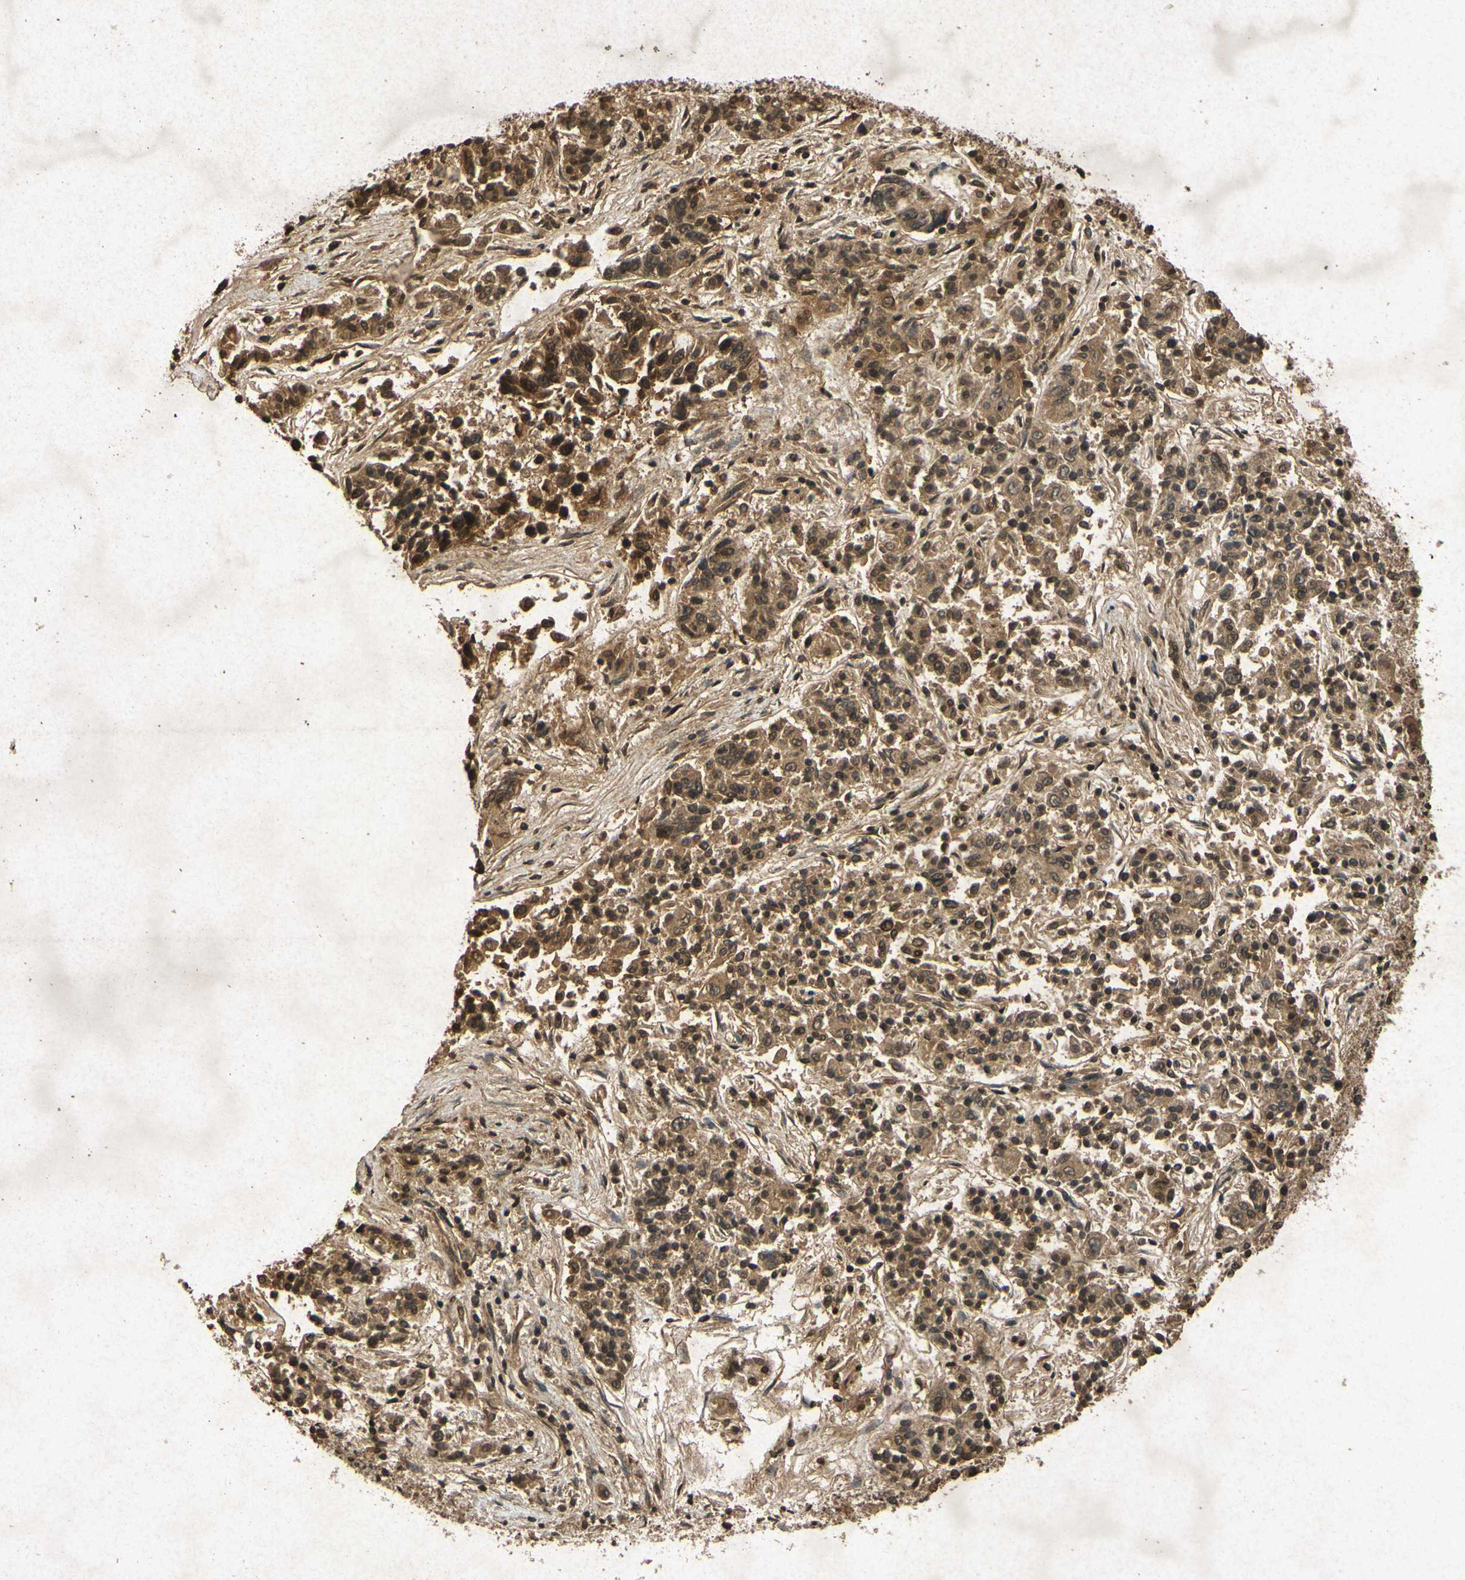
{"staining": {"intensity": "moderate", "quantity": ">75%", "location": "cytoplasmic/membranous,nuclear"}, "tissue": "lung cancer", "cell_type": "Tumor cells", "image_type": "cancer", "snomed": [{"axis": "morphology", "description": "Adenocarcinoma, NOS"}, {"axis": "topography", "description": "Lung"}], "caption": "Immunohistochemical staining of human lung cancer (adenocarcinoma) shows moderate cytoplasmic/membranous and nuclear protein staining in approximately >75% of tumor cells.", "gene": "ATP6V1H", "patient": {"sex": "male", "age": 84}}